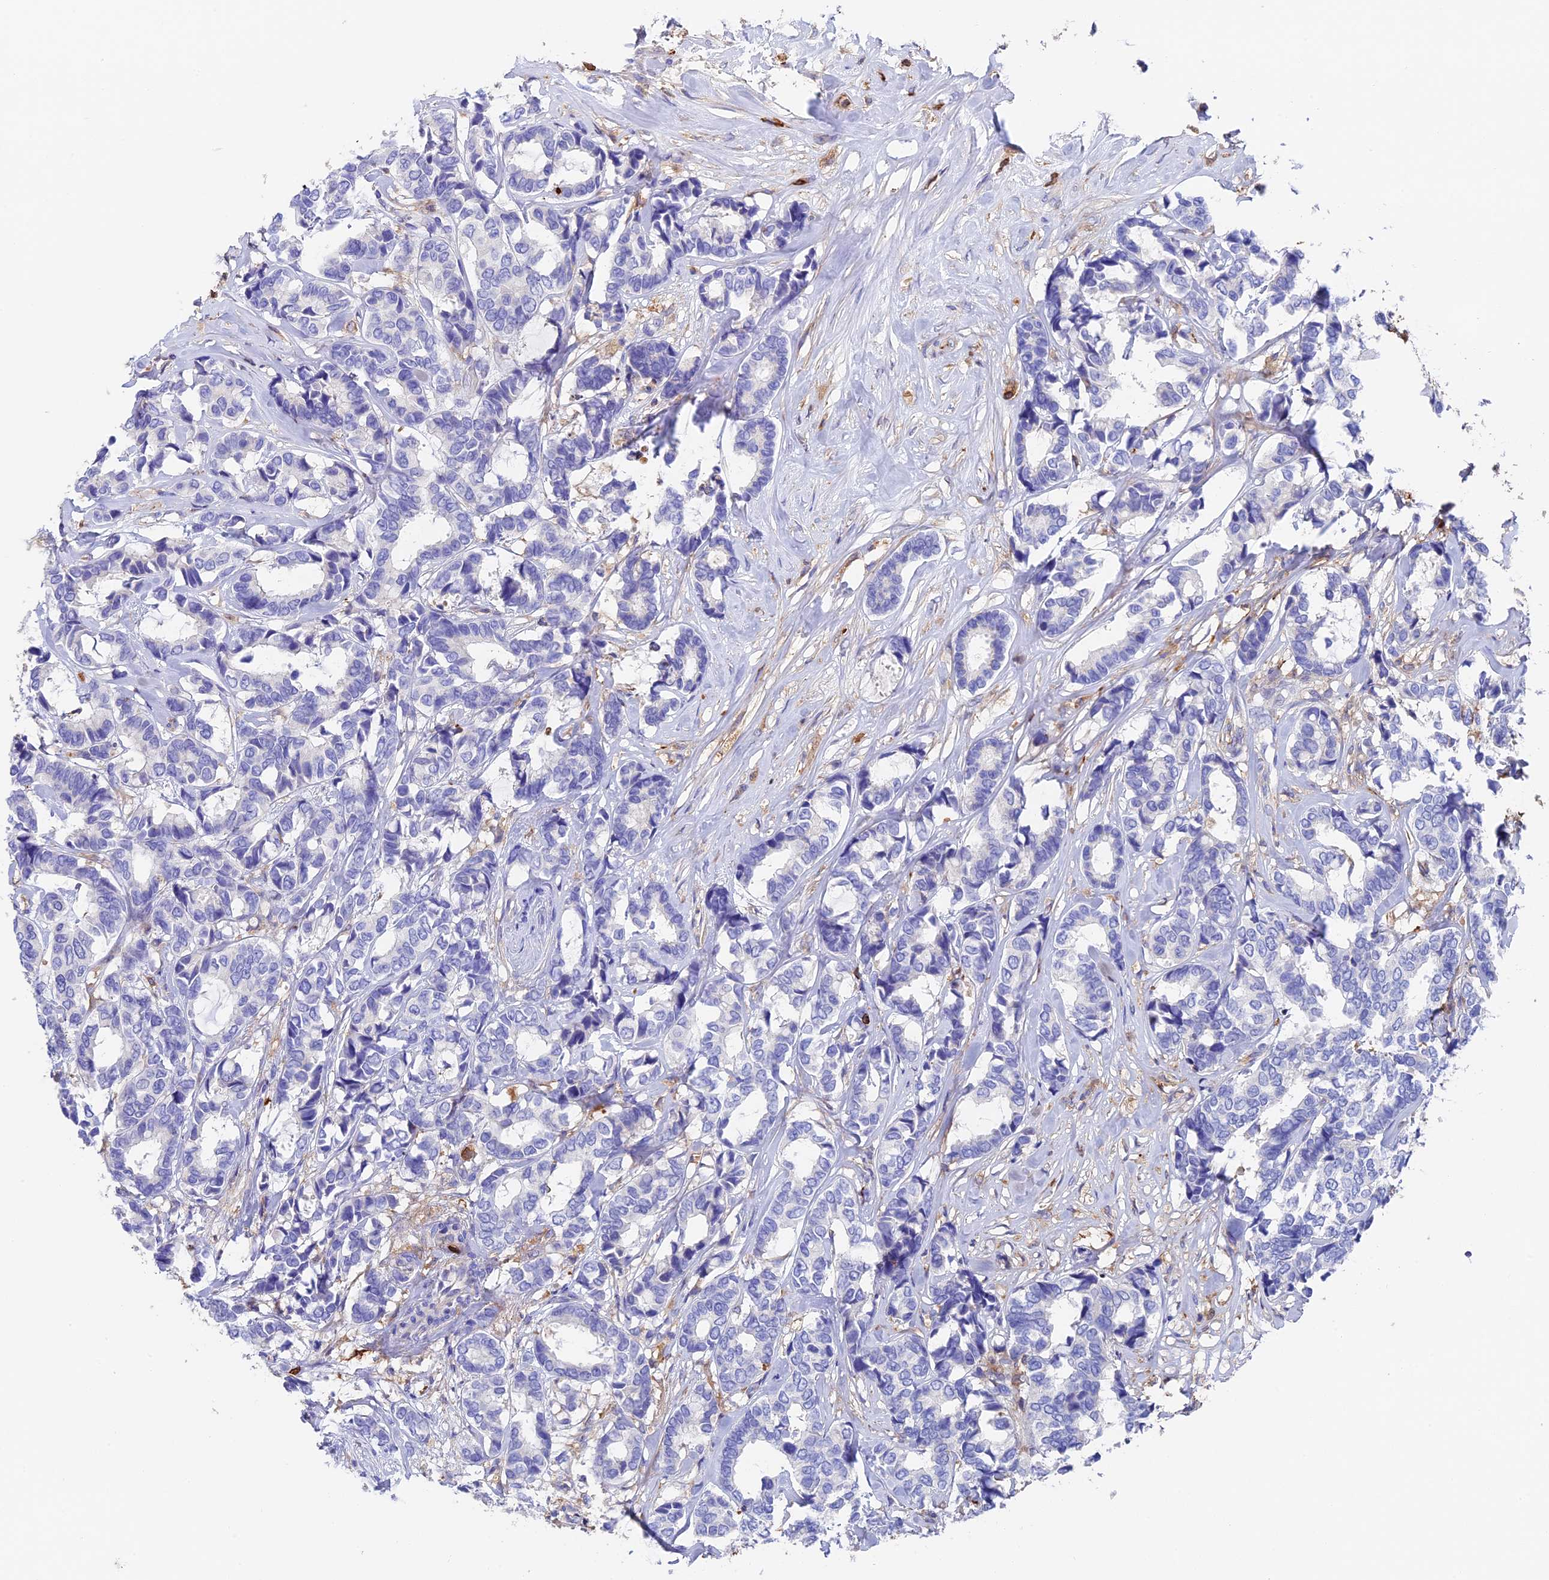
{"staining": {"intensity": "negative", "quantity": "none", "location": "none"}, "tissue": "breast cancer", "cell_type": "Tumor cells", "image_type": "cancer", "snomed": [{"axis": "morphology", "description": "Duct carcinoma"}, {"axis": "topography", "description": "Breast"}], "caption": "High power microscopy micrograph of an immunohistochemistry micrograph of breast infiltrating ductal carcinoma, revealing no significant positivity in tumor cells.", "gene": "ADAT1", "patient": {"sex": "female", "age": 87}}